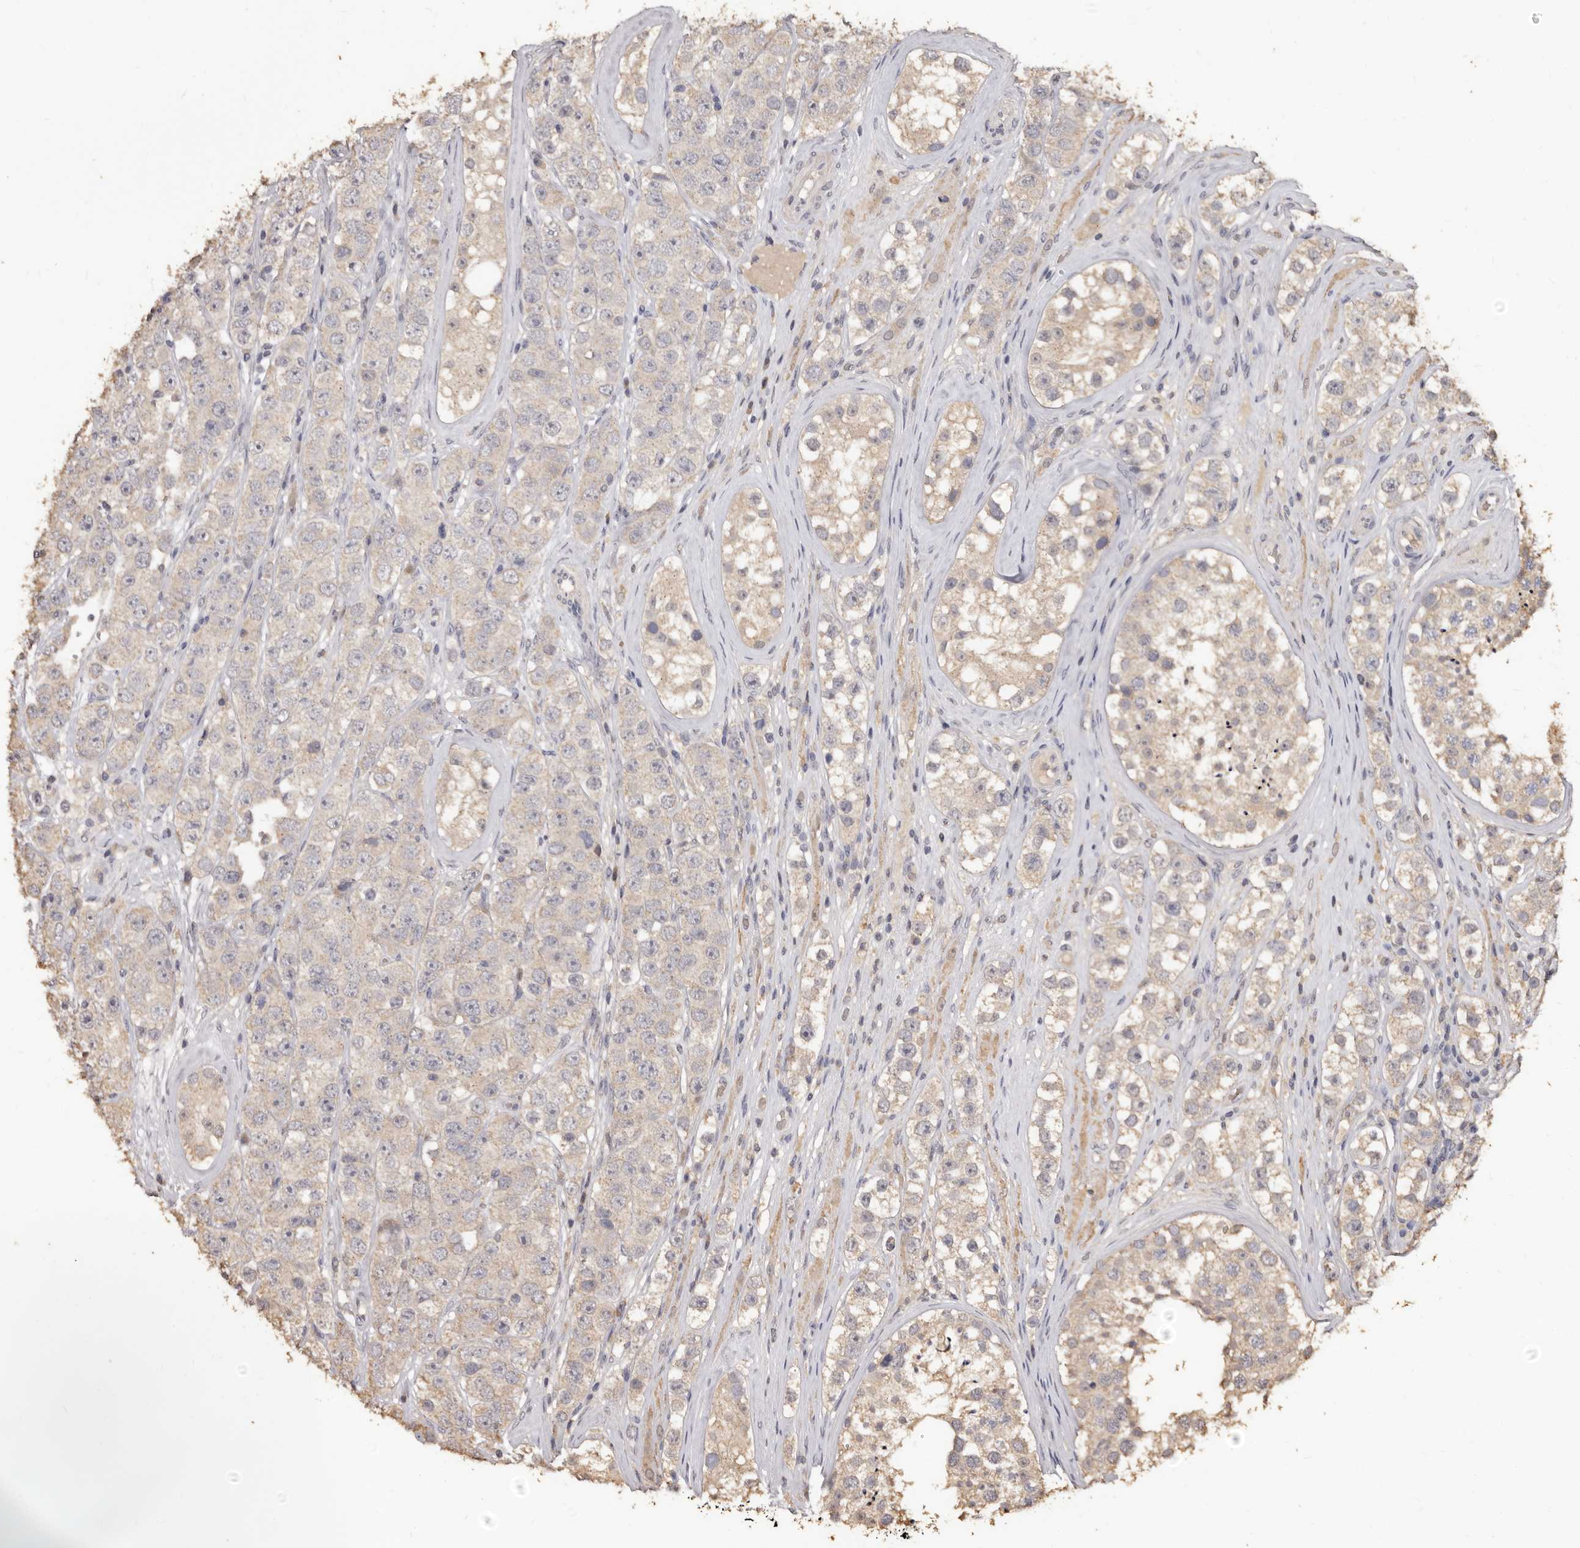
{"staining": {"intensity": "negative", "quantity": "none", "location": "none"}, "tissue": "testis cancer", "cell_type": "Tumor cells", "image_type": "cancer", "snomed": [{"axis": "morphology", "description": "Seminoma, NOS"}, {"axis": "topography", "description": "Testis"}], "caption": "Testis seminoma was stained to show a protein in brown. There is no significant staining in tumor cells.", "gene": "INAVA", "patient": {"sex": "male", "age": 28}}